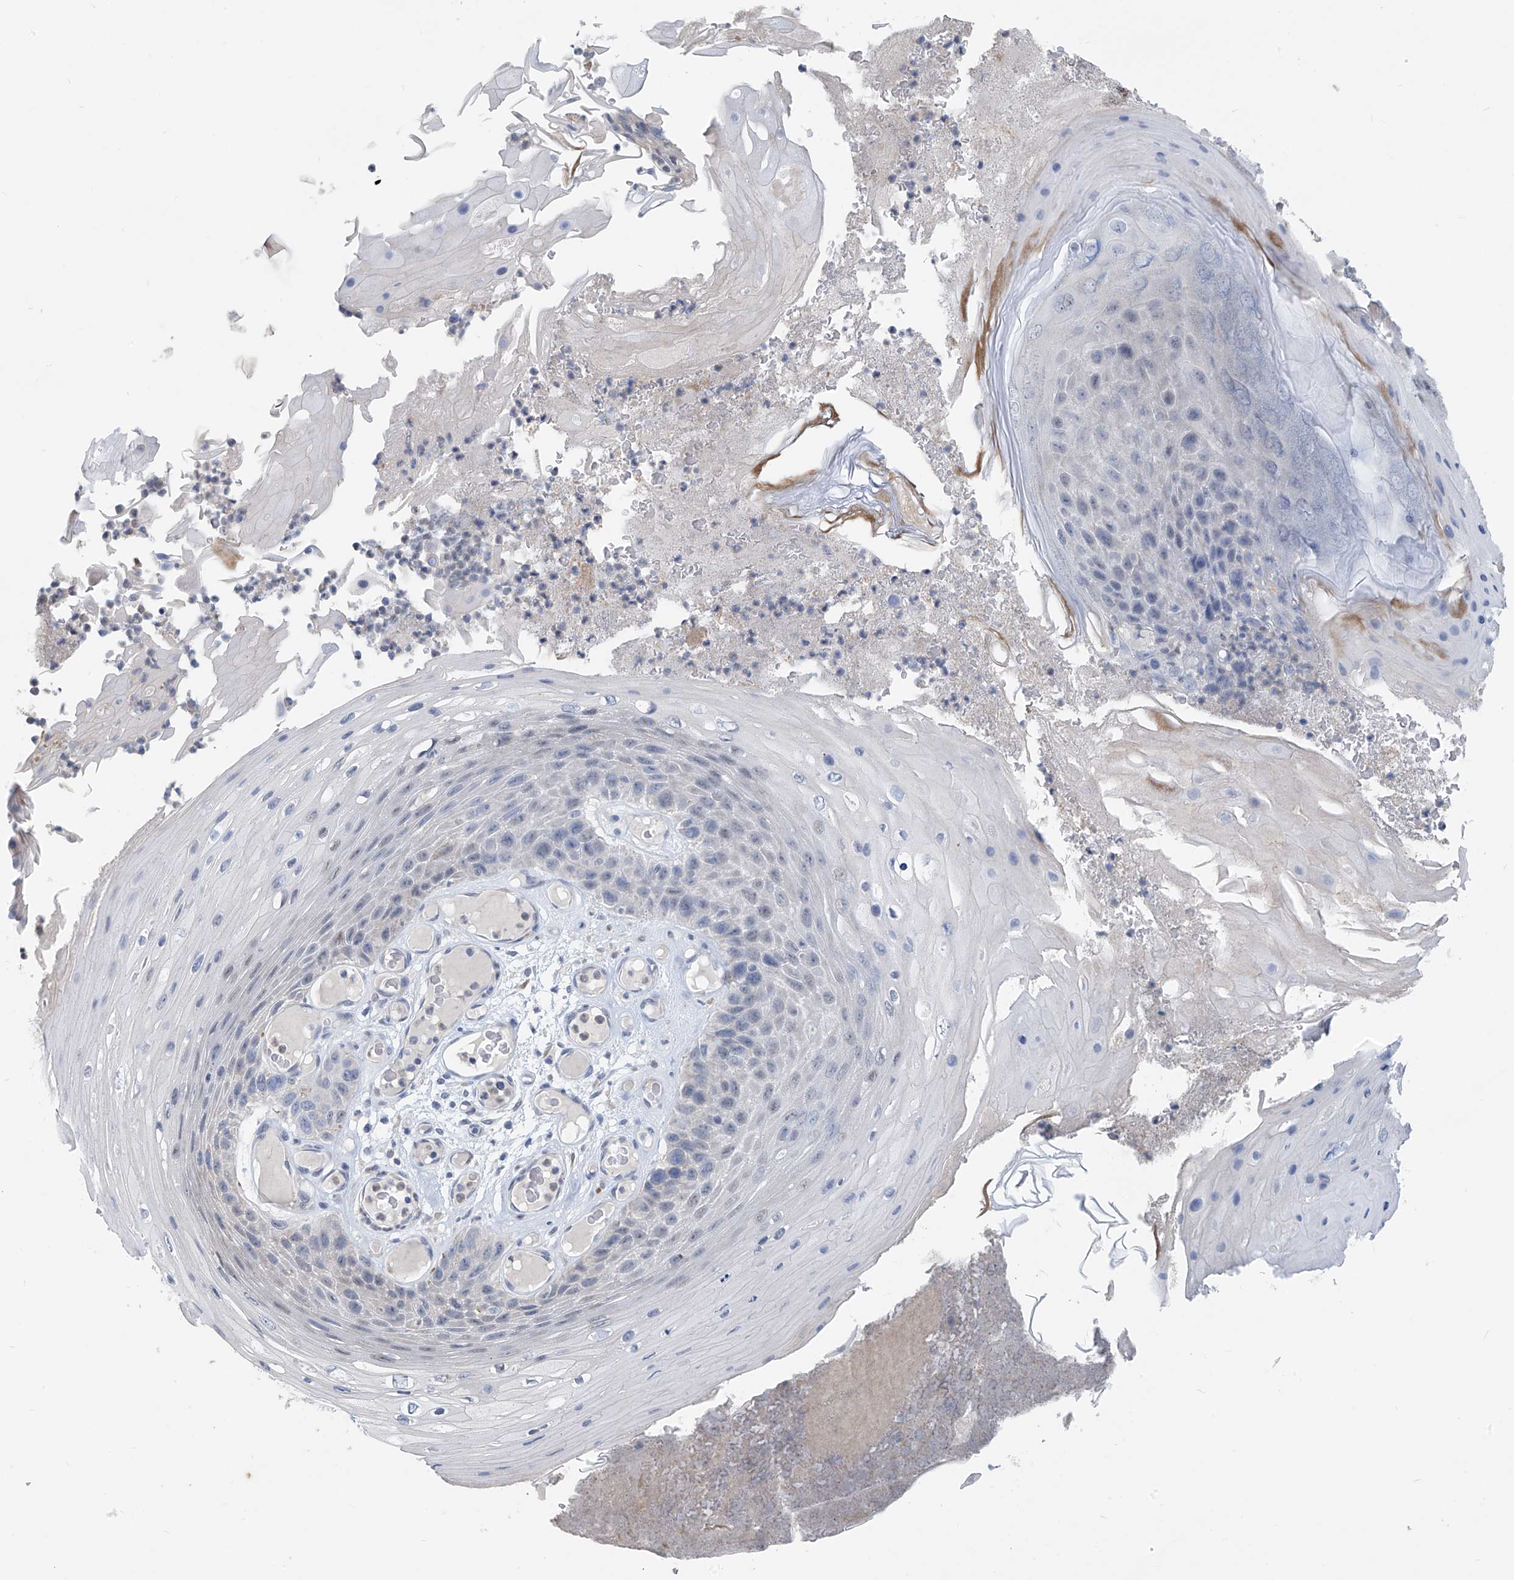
{"staining": {"intensity": "negative", "quantity": "none", "location": "none"}, "tissue": "skin cancer", "cell_type": "Tumor cells", "image_type": "cancer", "snomed": [{"axis": "morphology", "description": "Squamous cell carcinoma, NOS"}, {"axis": "topography", "description": "Skin"}], "caption": "Immunohistochemistry (IHC) micrograph of neoplastic tissue: skin cancer stained with DAB (3,3'-diaminobenzidine) displays no significant protein staining in tumor cells. (DAB IHC with hematoxylin counter stain).", "gene": "CYP4V2", "patient": {"sex": "female", "age": 88}}